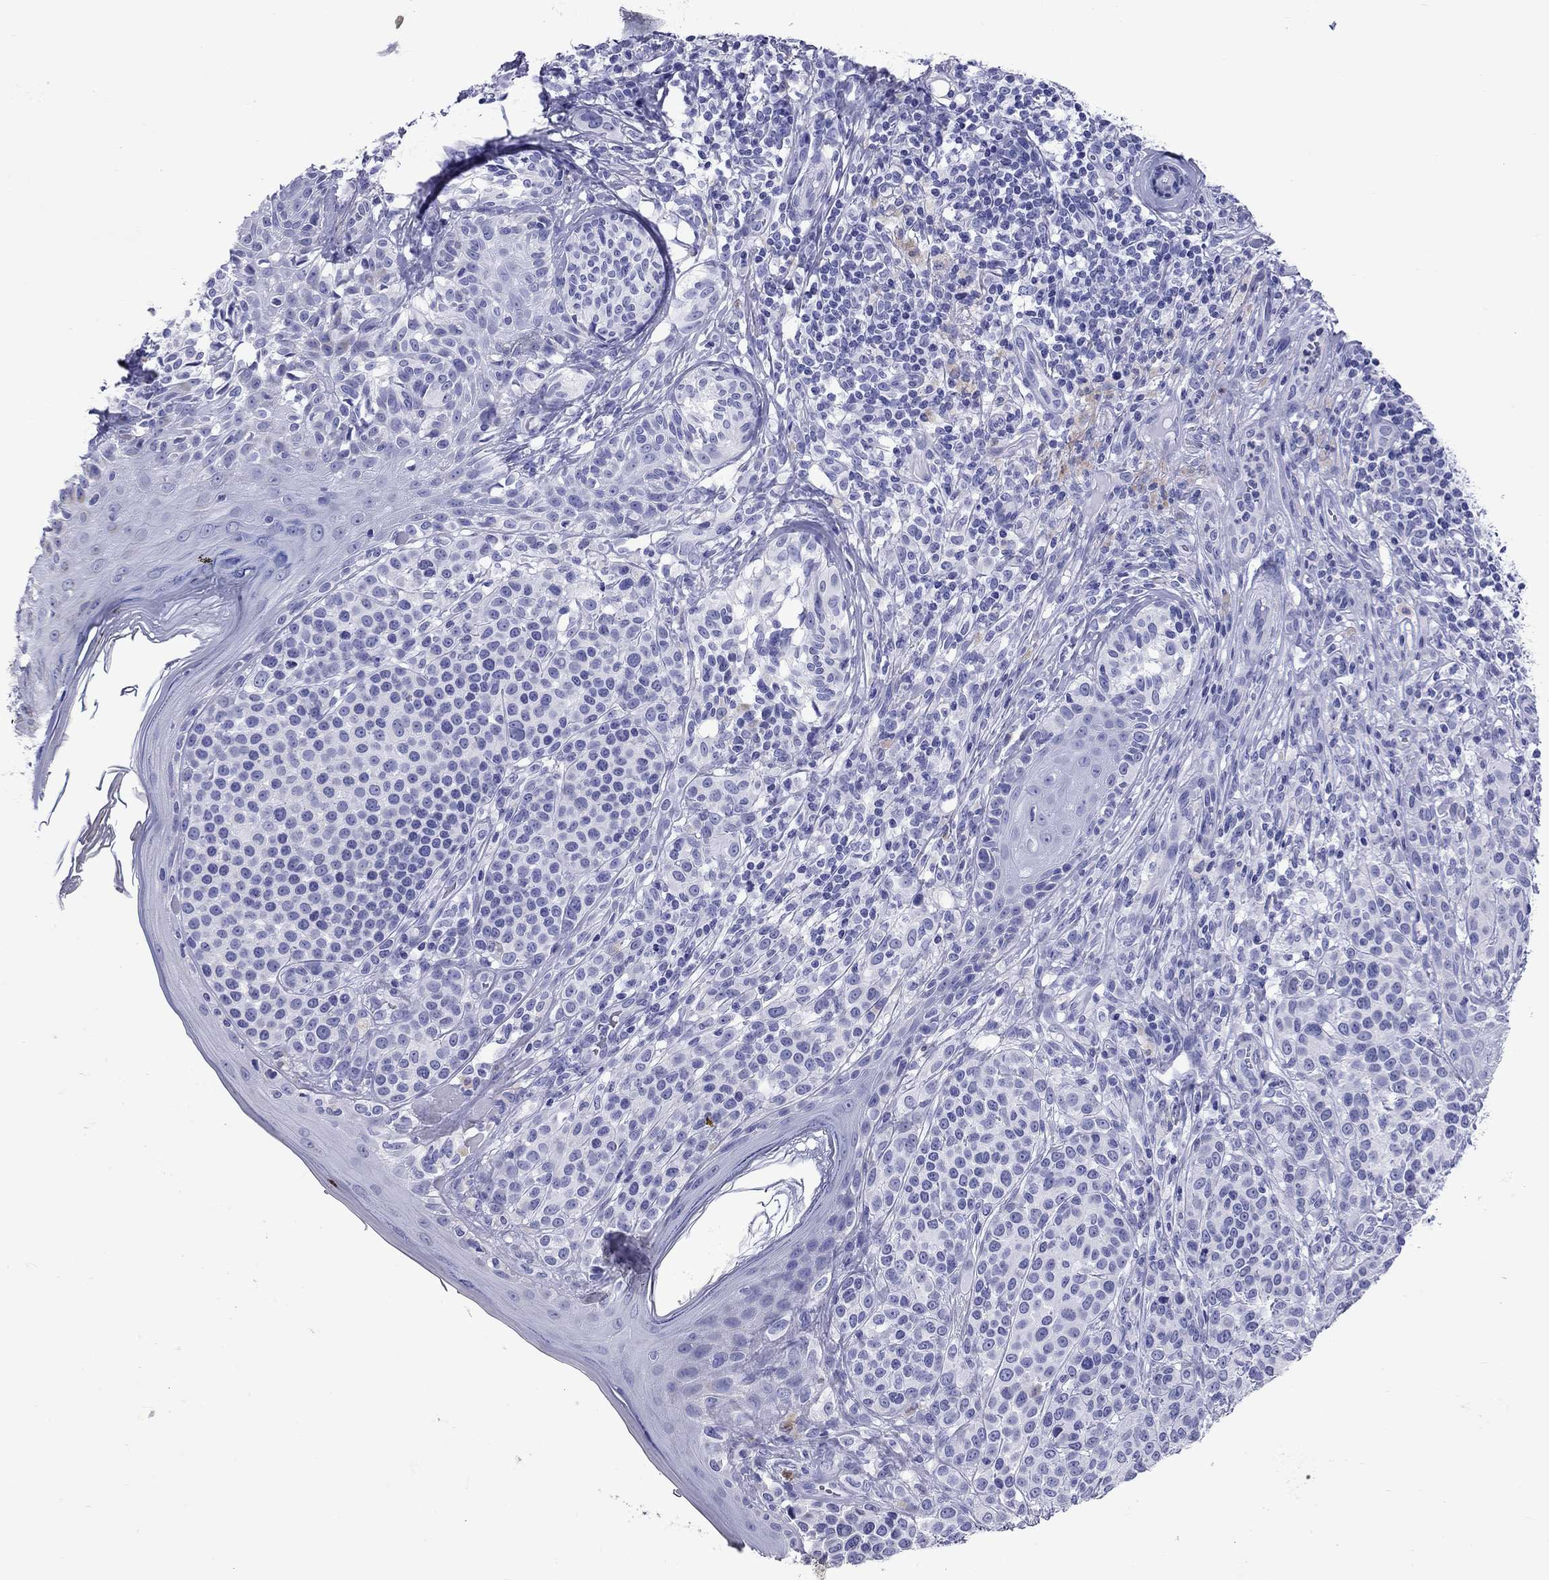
{"staining": {"intensity": "negative", "quantity": "none", "location": "none"}, "tissue": "melanoma", "cell_type": "Tumor cells", "image_type": "cancer", "snomed": [{"axis": "morphology", "description": "Malignant melanoma, NOS"}, {"axis": "topography", "description": "Skin"}], "caption": "Tumor cells are negative for brown protein staining in malignant melanoma. (Brightfield microscopy of DAB (3,3'-diaminobenzidine) immunohistochemistry at high magnification).", "gene": "DPY19L2", "patient": {"sex": "male", "age": 79}}